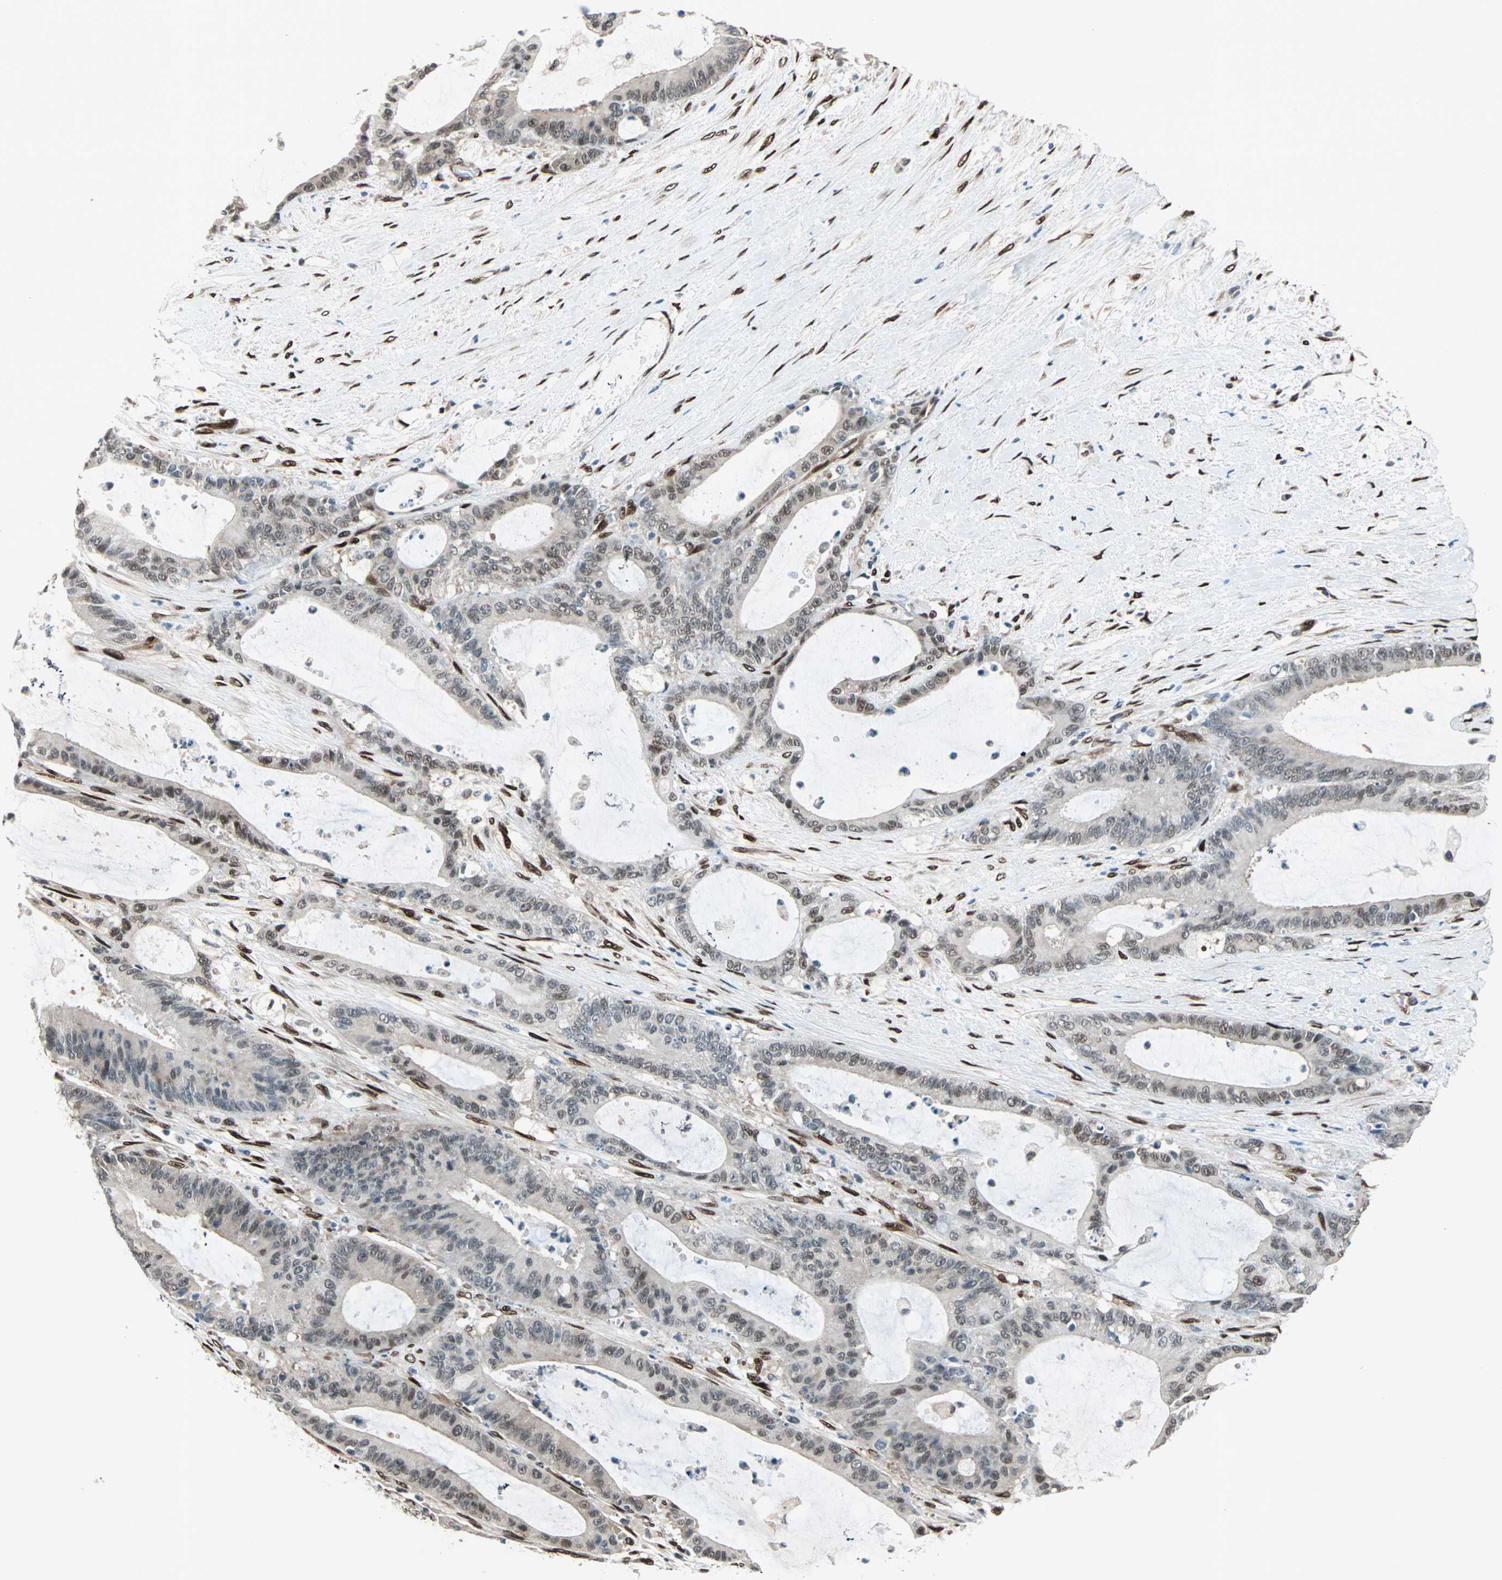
{"staining": {"intensity": "moderate", "quantity": "<25%", "location": "nuclear"}, "tissue": "liver cancer", "cell_type": "Tumor cells", "image_type": "cancer", "snomed": [{"axis": "morphology", "description": "Cholangiocarcinoma"}, {"axis": "topography", "description": "Liver"}], "caption": "Moderate nuclear protein staining is appreciated in about <25% of tumor cells in liver cancer.", "gene": "WWTR1", "patient": {"sex": "female", "age": 73}}